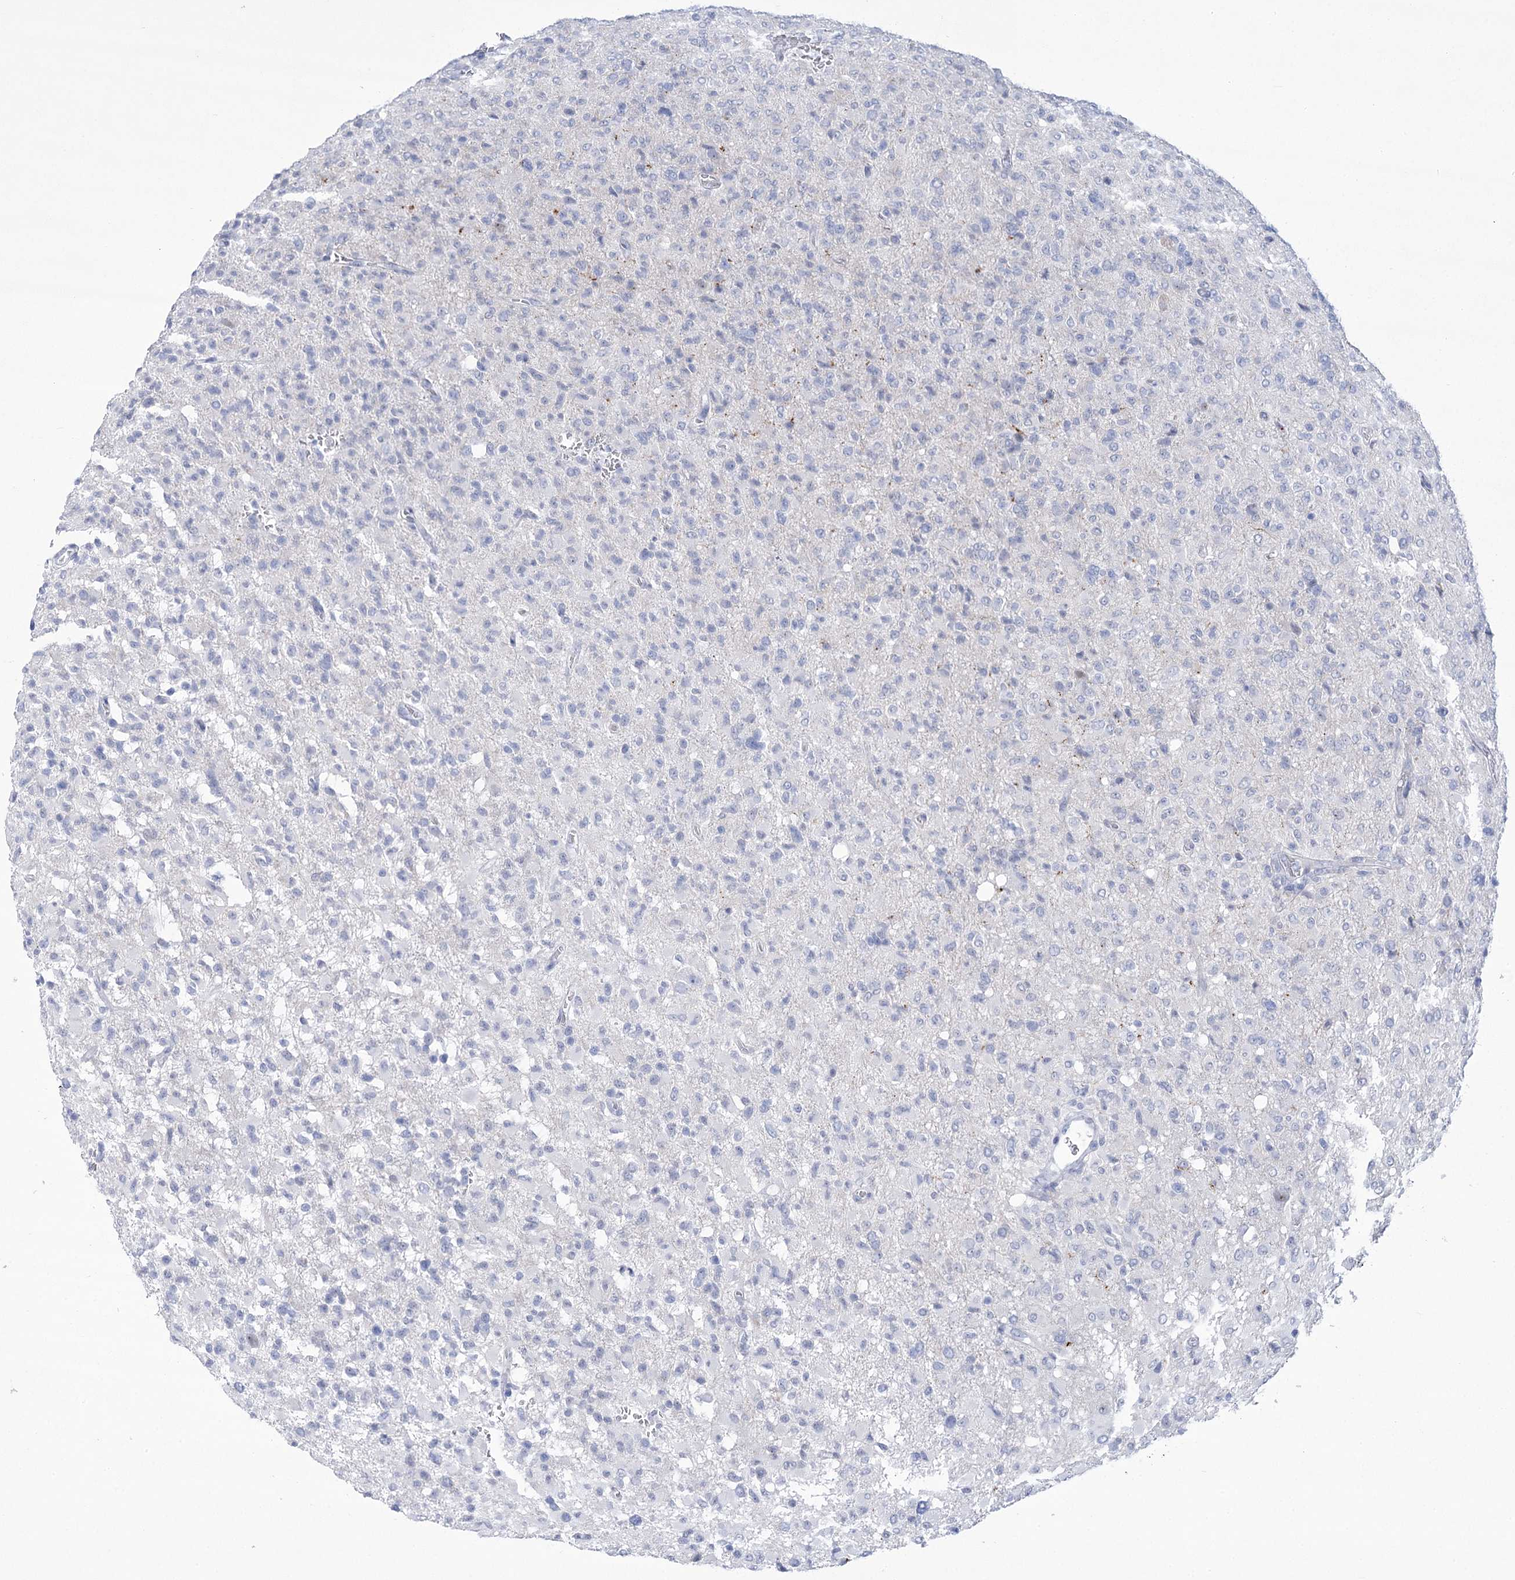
{"staining": {"intensity": "negative", "quantity": "none", "location": "none"}, "tissue": "glioma", "cell_type": "Tumor cells", "image_type": "cancer", "snomed": [{"axis": "morphology", "description": "Glioma, malignant, High grade"}, {"axis": "topography", "description": "Brain"}], "caption": "This is a photomicrograph of immunohistochemistry staining of malignant glioma (high-grade), which shows no expression in tumor cells.", "gene": "HORMAD1", "patient": {"sex": "female", "age": 57}}